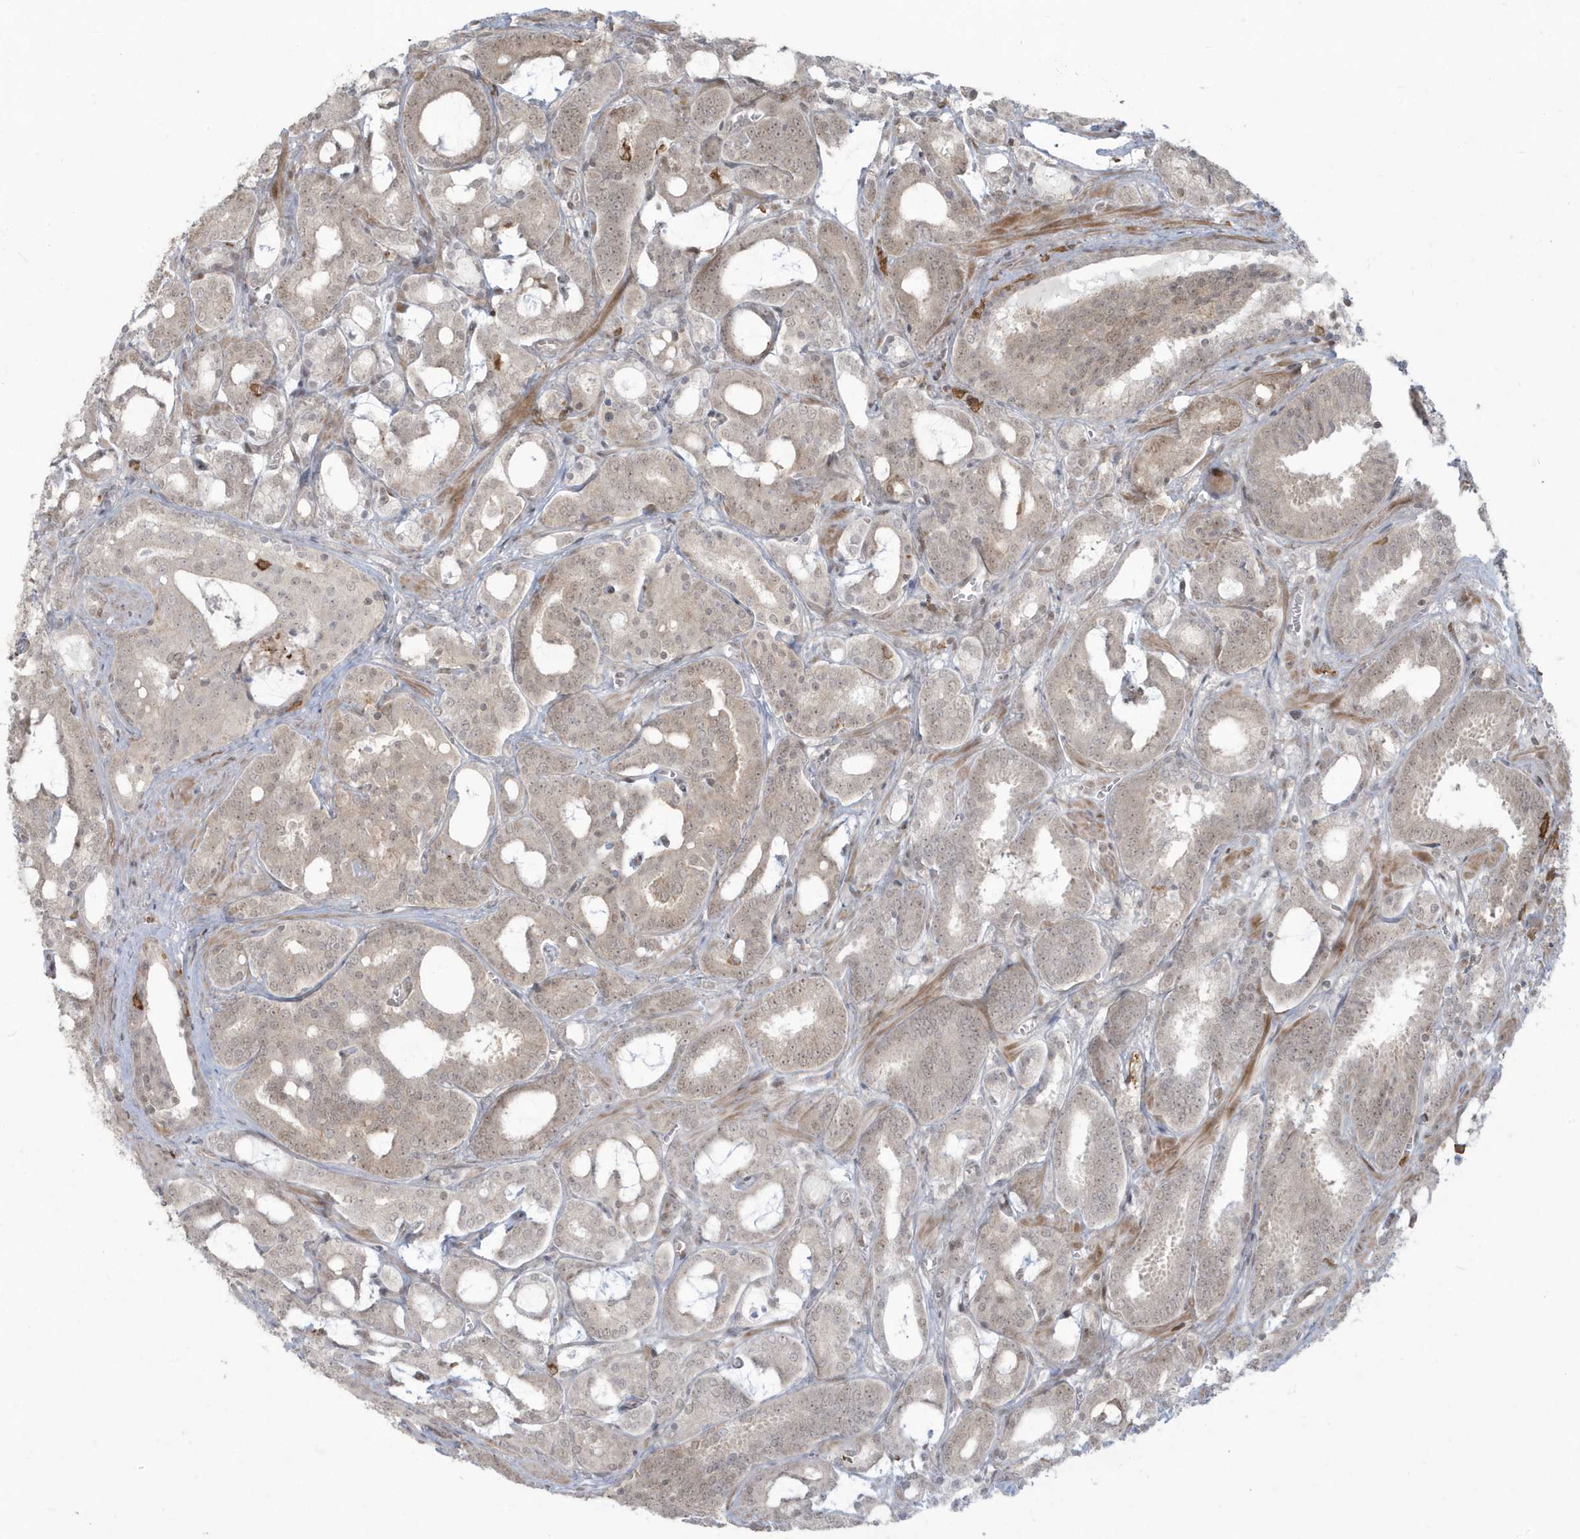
{"staining": {"intensity": "weak", "quantity": "25%-75%", "location": "nuclear"}, "tissue": "prostate cancer", "cell_type": "Tumor cells", "image_type": "cancer", "snomed": [{"axis": "morphology", "description": "Adenocarcinoma, High grade"}, {"axis": "topography", "description": "Prostate and seminal vesicle, NOS"}], "caption": "Human prostate high-grade adenocarcinoma stained with a brown dye demonstrates weak nuclear positive positivity in about 25%-75% of tumor cells.", "gene": "C1orf52", "patient": {"sex": "male", "age": 67}}